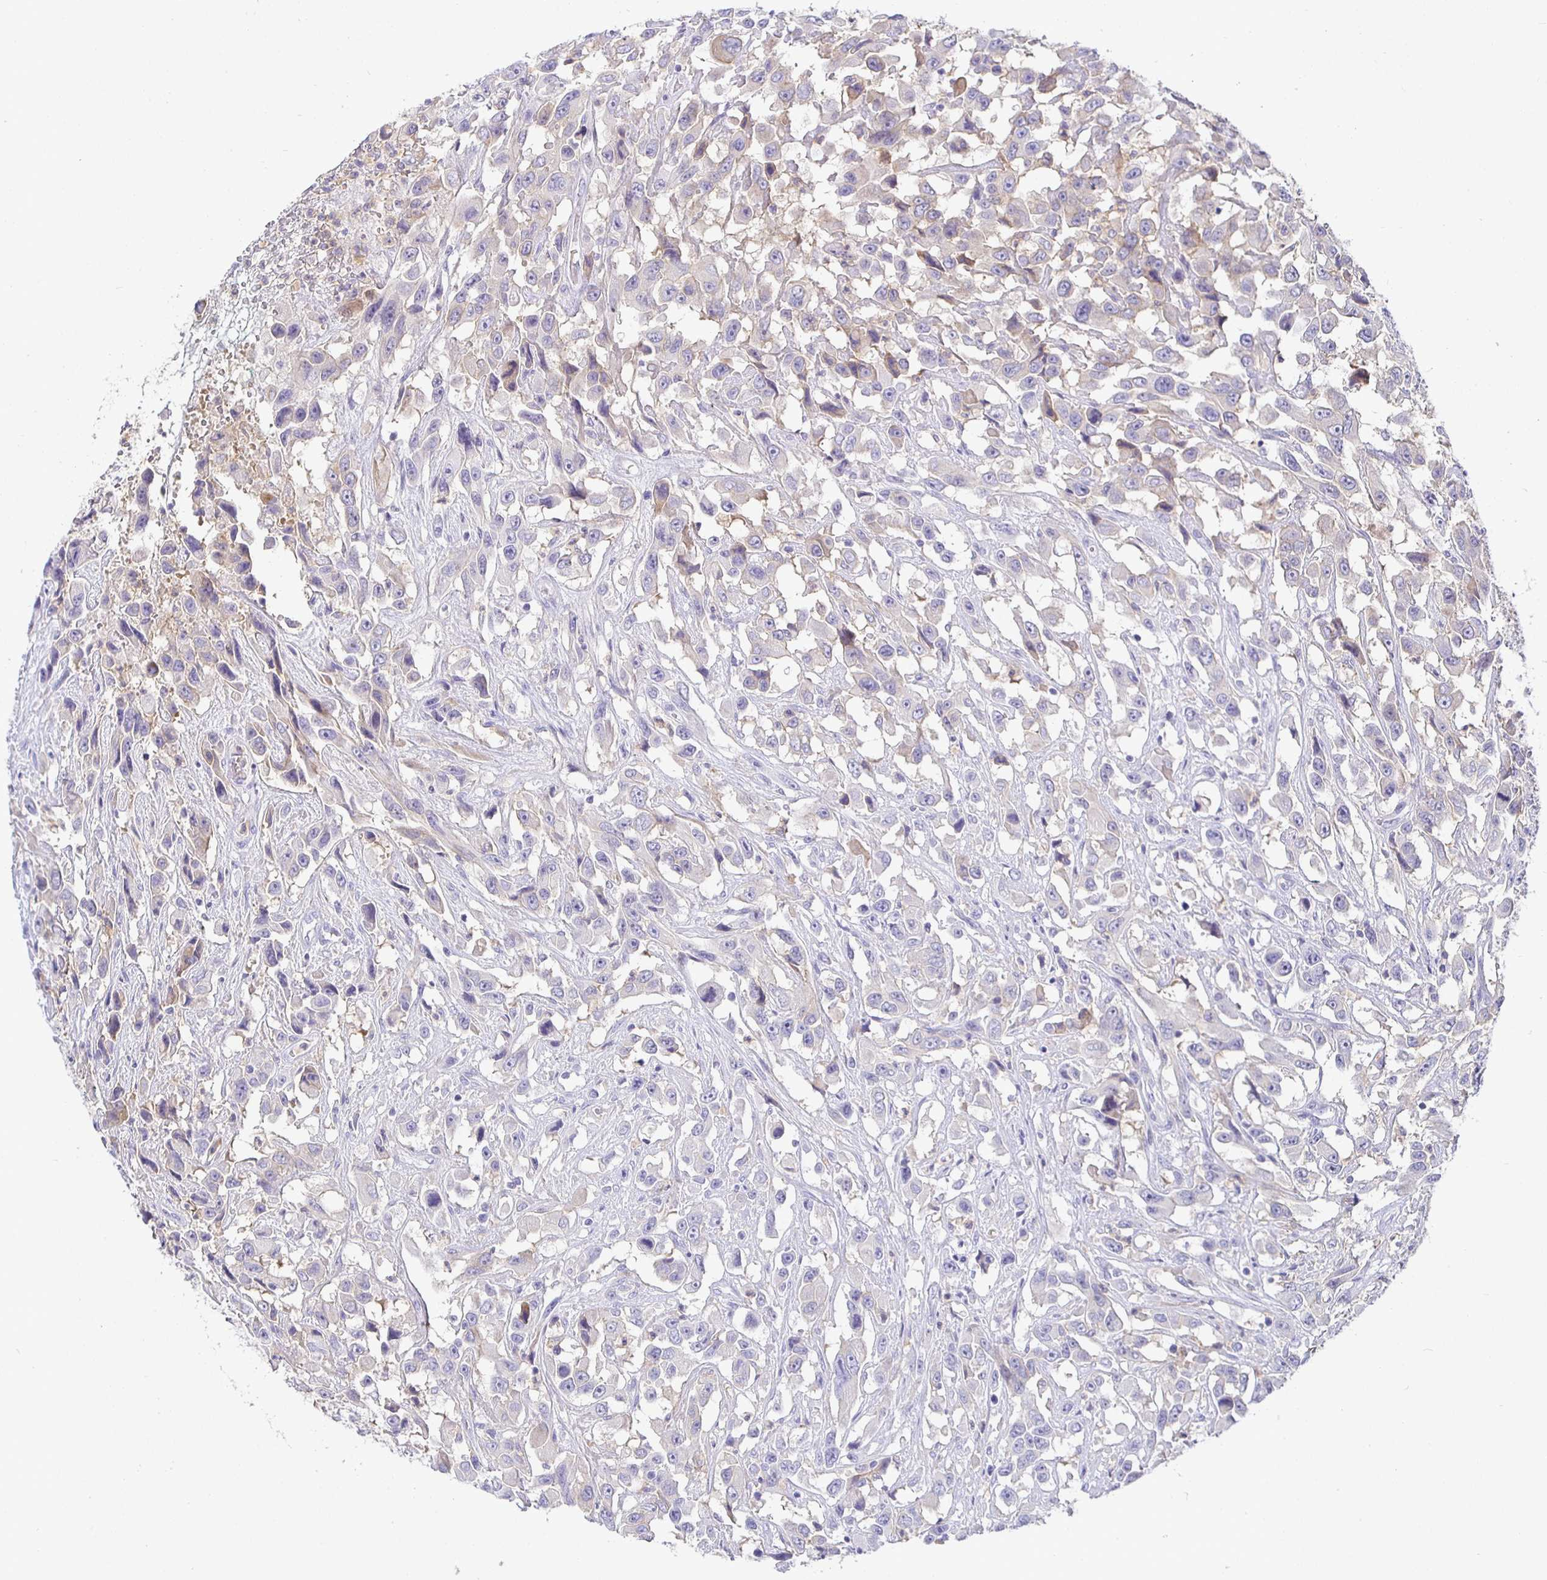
{"staining": {"intensity": "moderate", "quantity": "<25%", "location": "cytoplasmic/membranous"}, "tissue": "urothelial cancer", "cell_type": "Tumor cells", "image_type": "cancer", "snomed": [{"axis": "morphology", "description": "Urothelial carcinoma, High grade"}, {"axis": "topography", "description": "Urinary bladder"}], "caption": "An image showing moderate cytoplasmic/membranous positivity in about <25% of tumor cells in urothelial cancer, as visualized by brown immunohistochemical staining.", "gene": "SIRPA", "patient": {"sex": "male", "age": 53}}